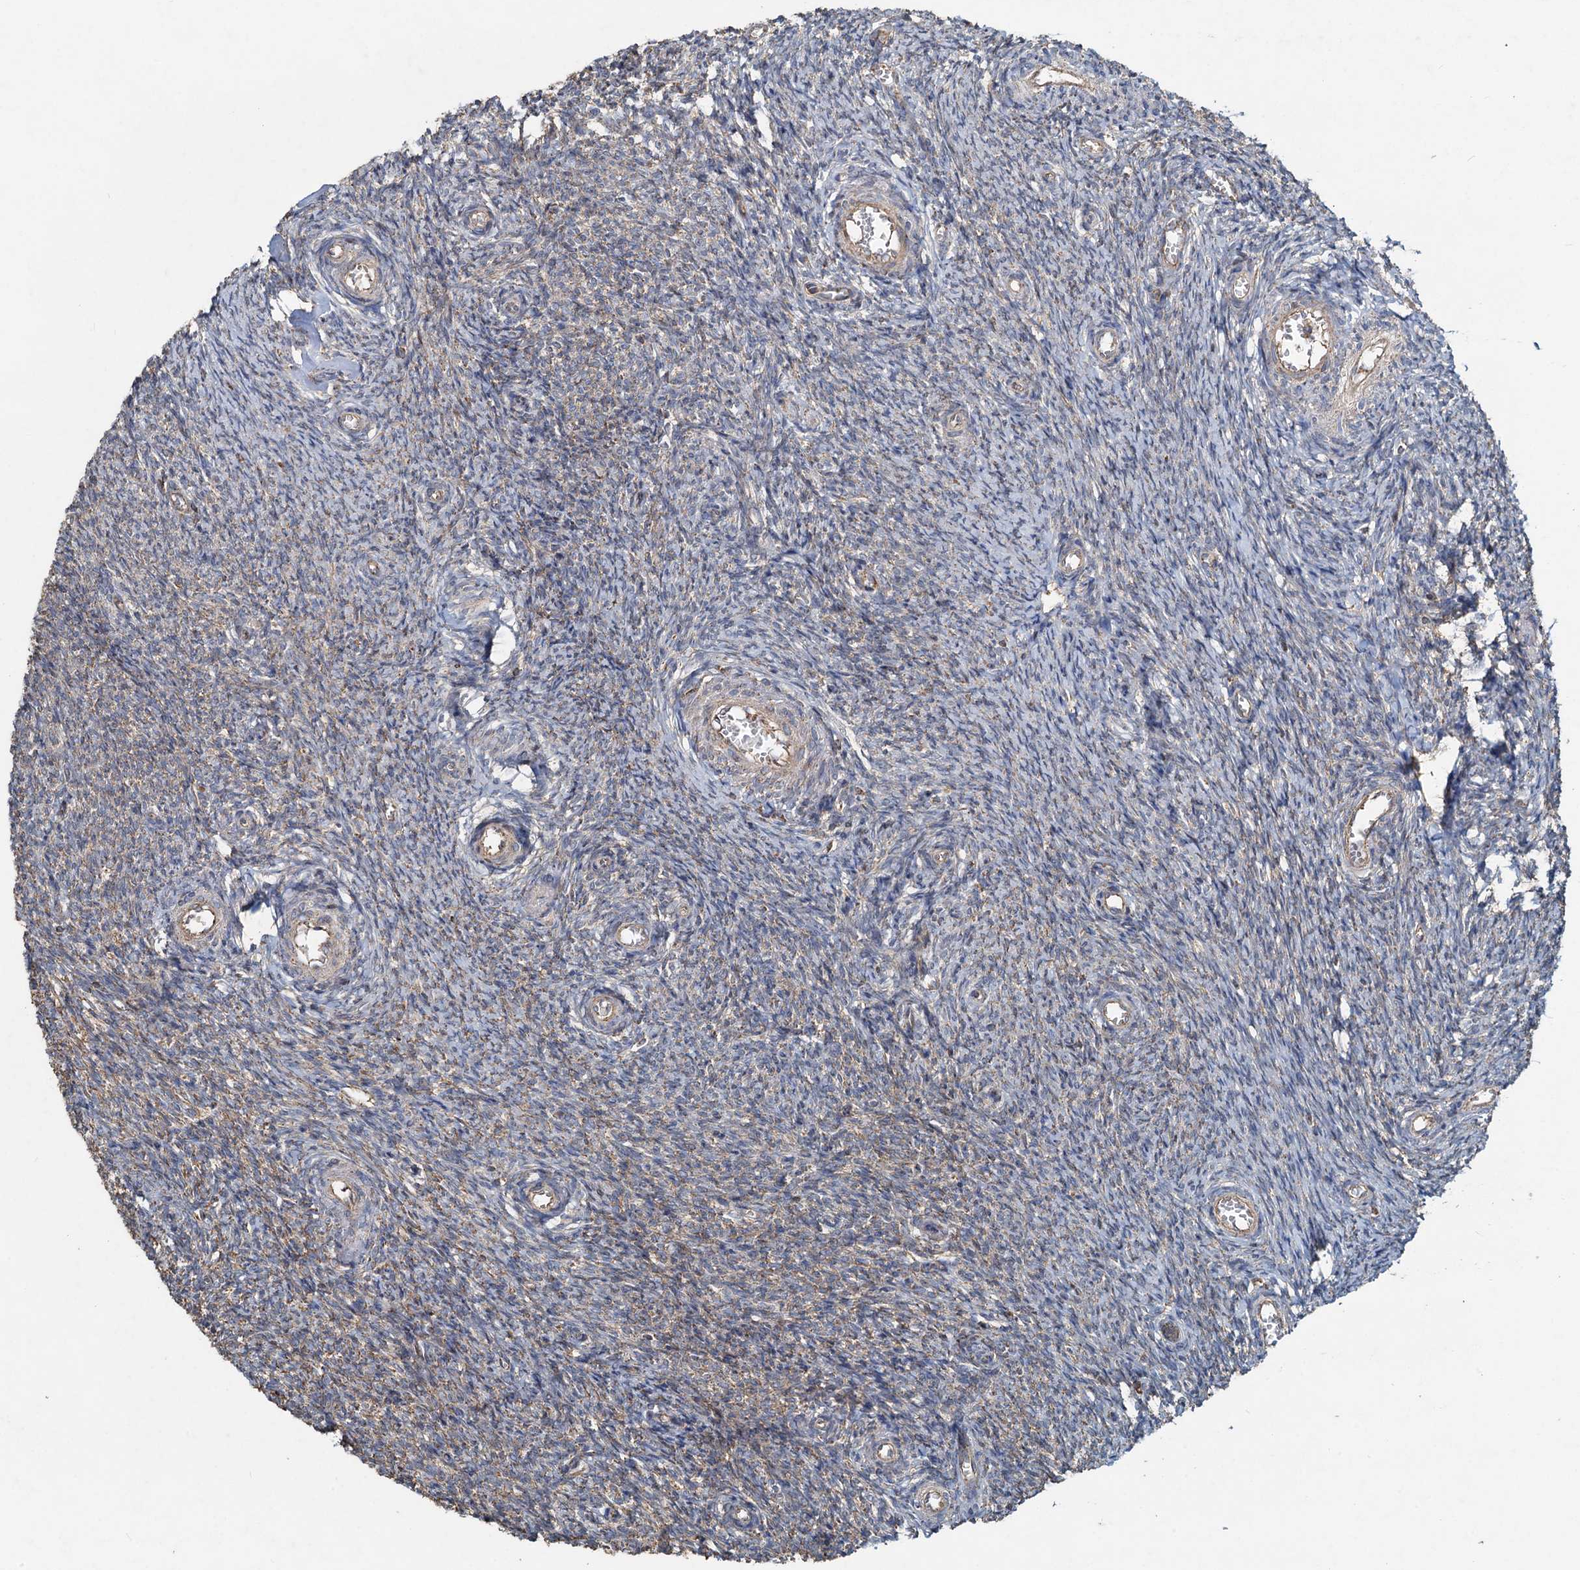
{"staining": {"intensity": "weak", "quantity": "25%-75%", "location": "cytoplasmic/membranous"}, "tissue": "ovary", "cell_type": "Ovarian stroma cells", "image_type": "normal", "snomed": [{"axis": "morphology", "description": "Normal tissue, NOS"}, {"axis": "topography", "description": "Ovary"}], "caption": "Immunohistochemistry micrograph of unremarkable ovary: ovary stained using immunohistochemistry displays low levels of weak protein expression localized specifically in the cytoplasmic/membranous of ovarian stroma cells, appearing as a cytoplasmic/membranous brown color.", "gene": "SDS", "patient": {"sex": "female", "age": 44}}